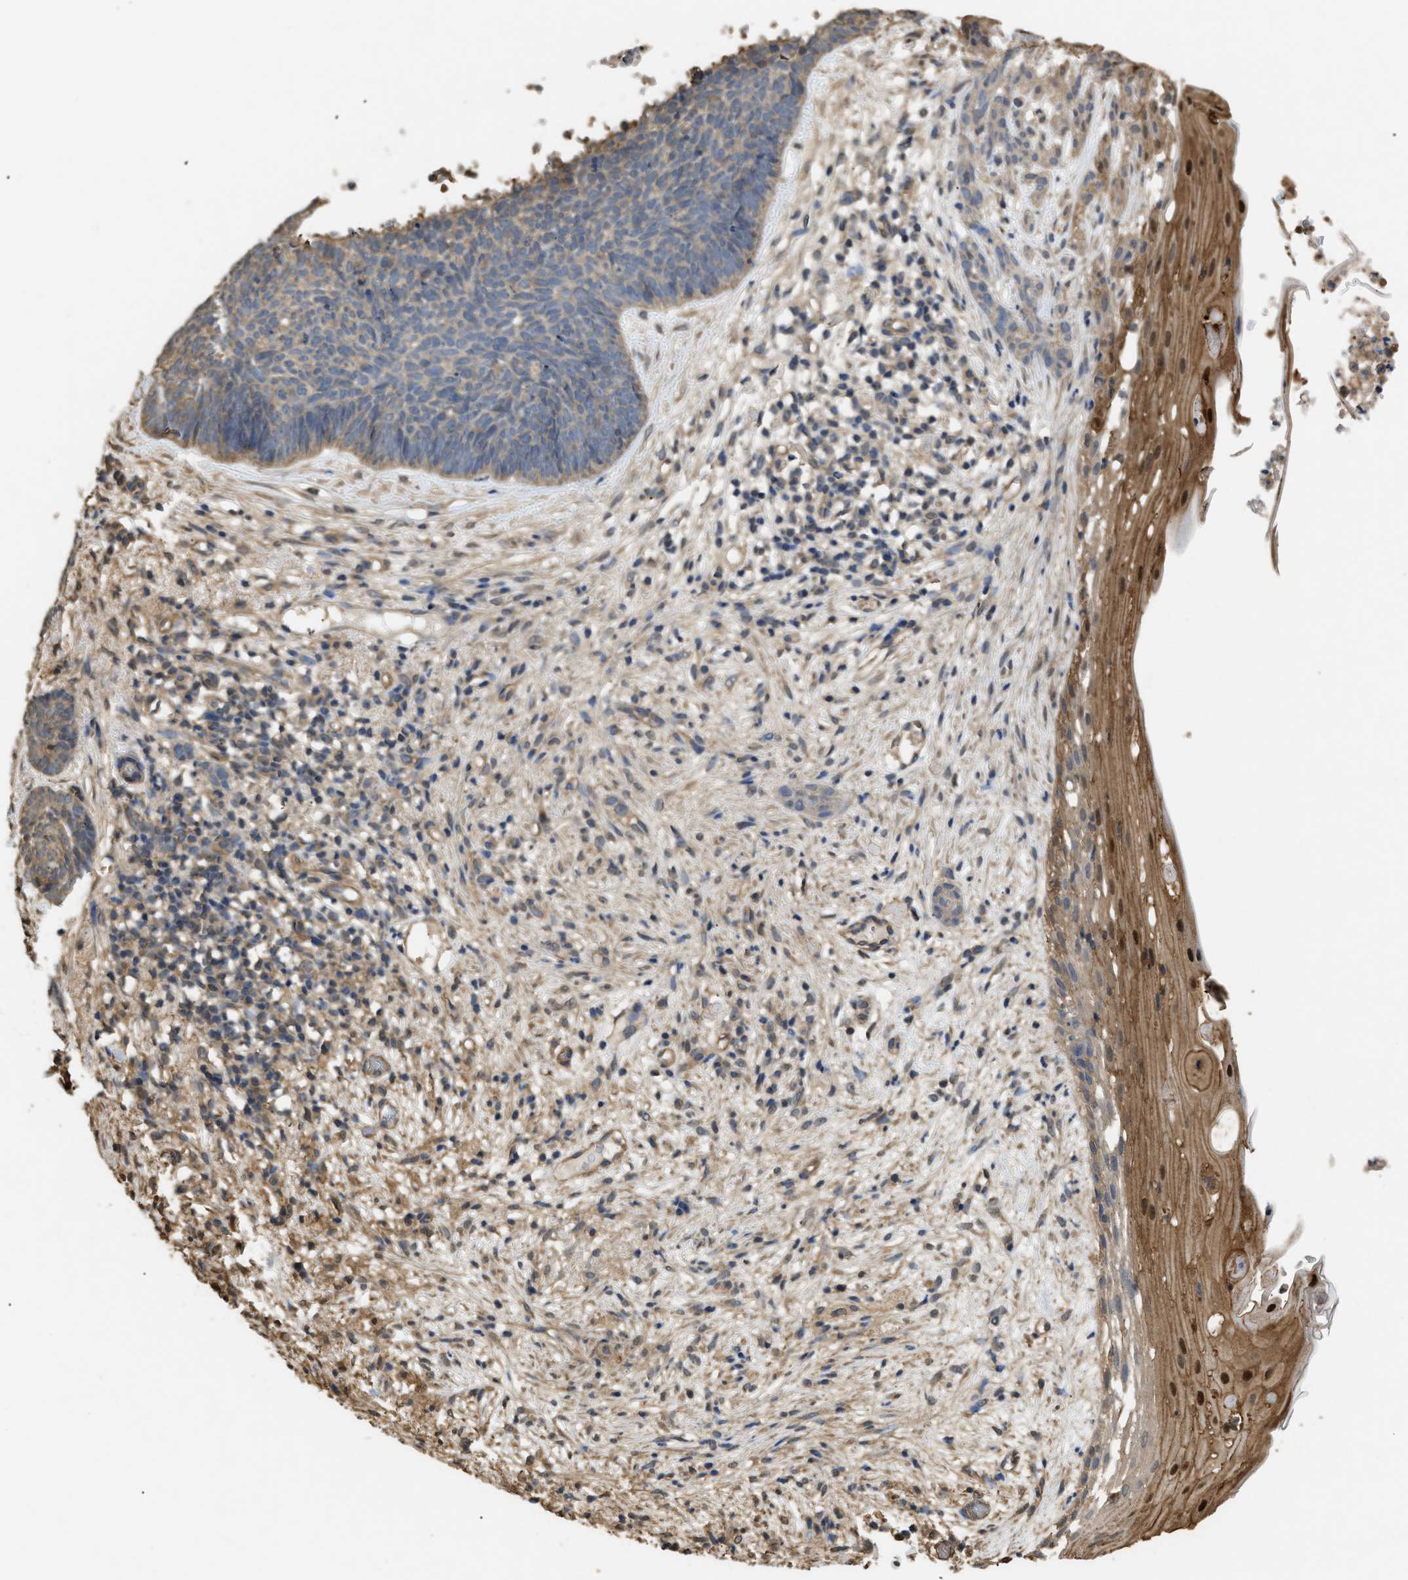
{"staining": {"intensity": "weak", "quantity": ">75%", "location": "cytoplasmic/membranous"}, "tissue": "skin cancer", "cell_type": "Tumor cells", "image_type": "cancer", "snomed": [{"axis": "morphology", "description": "Basal cell carcinoma"}, {"axis": "topography", "description": "Skin"}], "caption": "Brown immunohistochemical staining in human skin cancer (basal cell carcinoma) reveals weak cytoplasmic/membranous expression in approximately >75% of tumor cells.", "gene": "CALM1", "patient": {"sex": "female", "age": 70}}